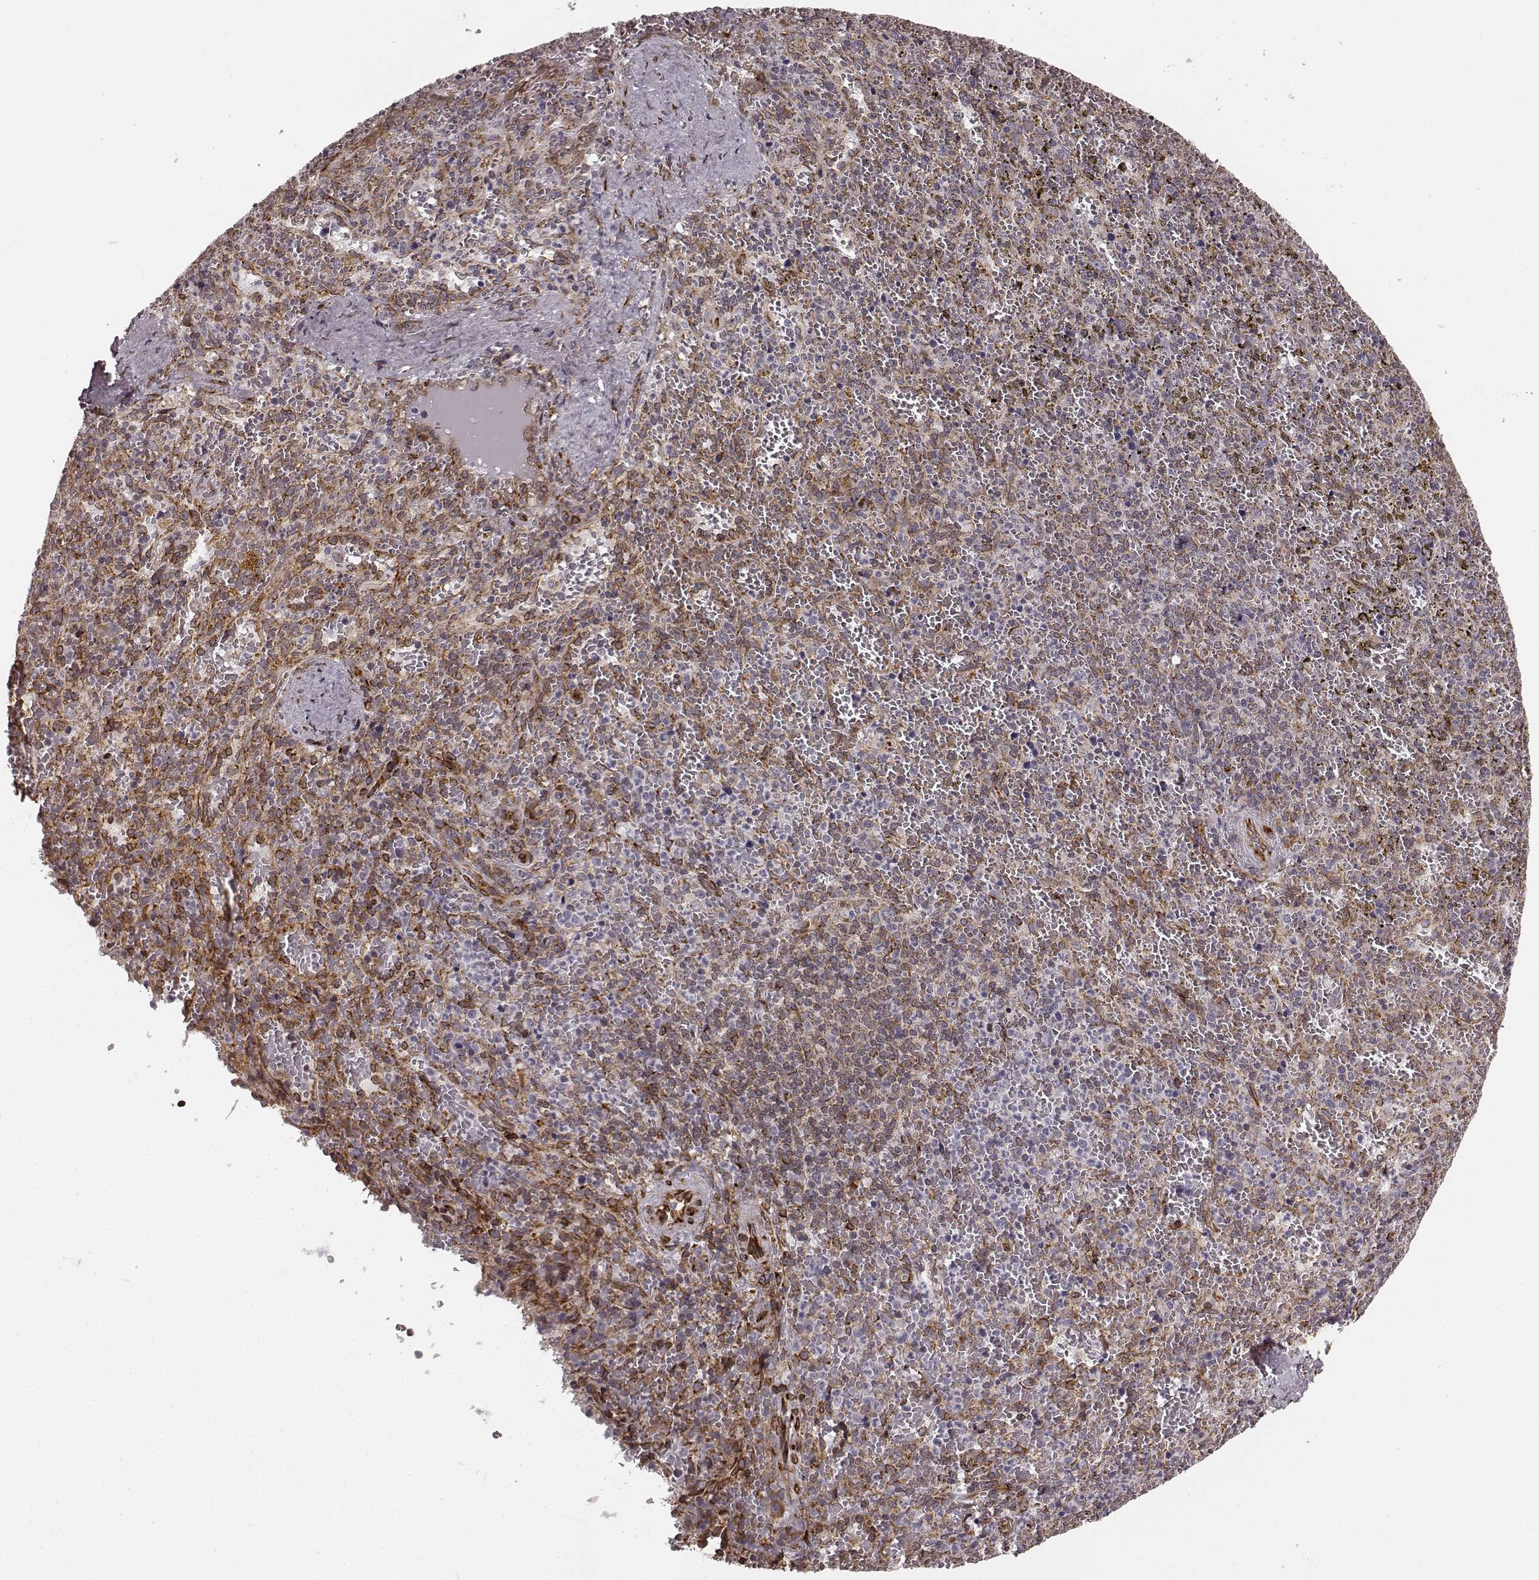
{"staining": {"intensity": "weak", "quantity": ">75%", "location": "cytoplasmic/membranous"}, "tissue": "spleen", "cell_type": "Cells in red pulp", "image_type": "normal", "snomed": [{"axis": "morphology", "description": "Normal tissue, NOS"}, {"axis": "topography", "description": "Spleen"}], "caption": "Weak cytoplasmic/membranous expression for a protein is present in approximately >75% of cells in red pulp of normal spleen using immunohistochemistry.", "gene": "TMEM14A", "patient": {"sex": "female", "age": 50}}